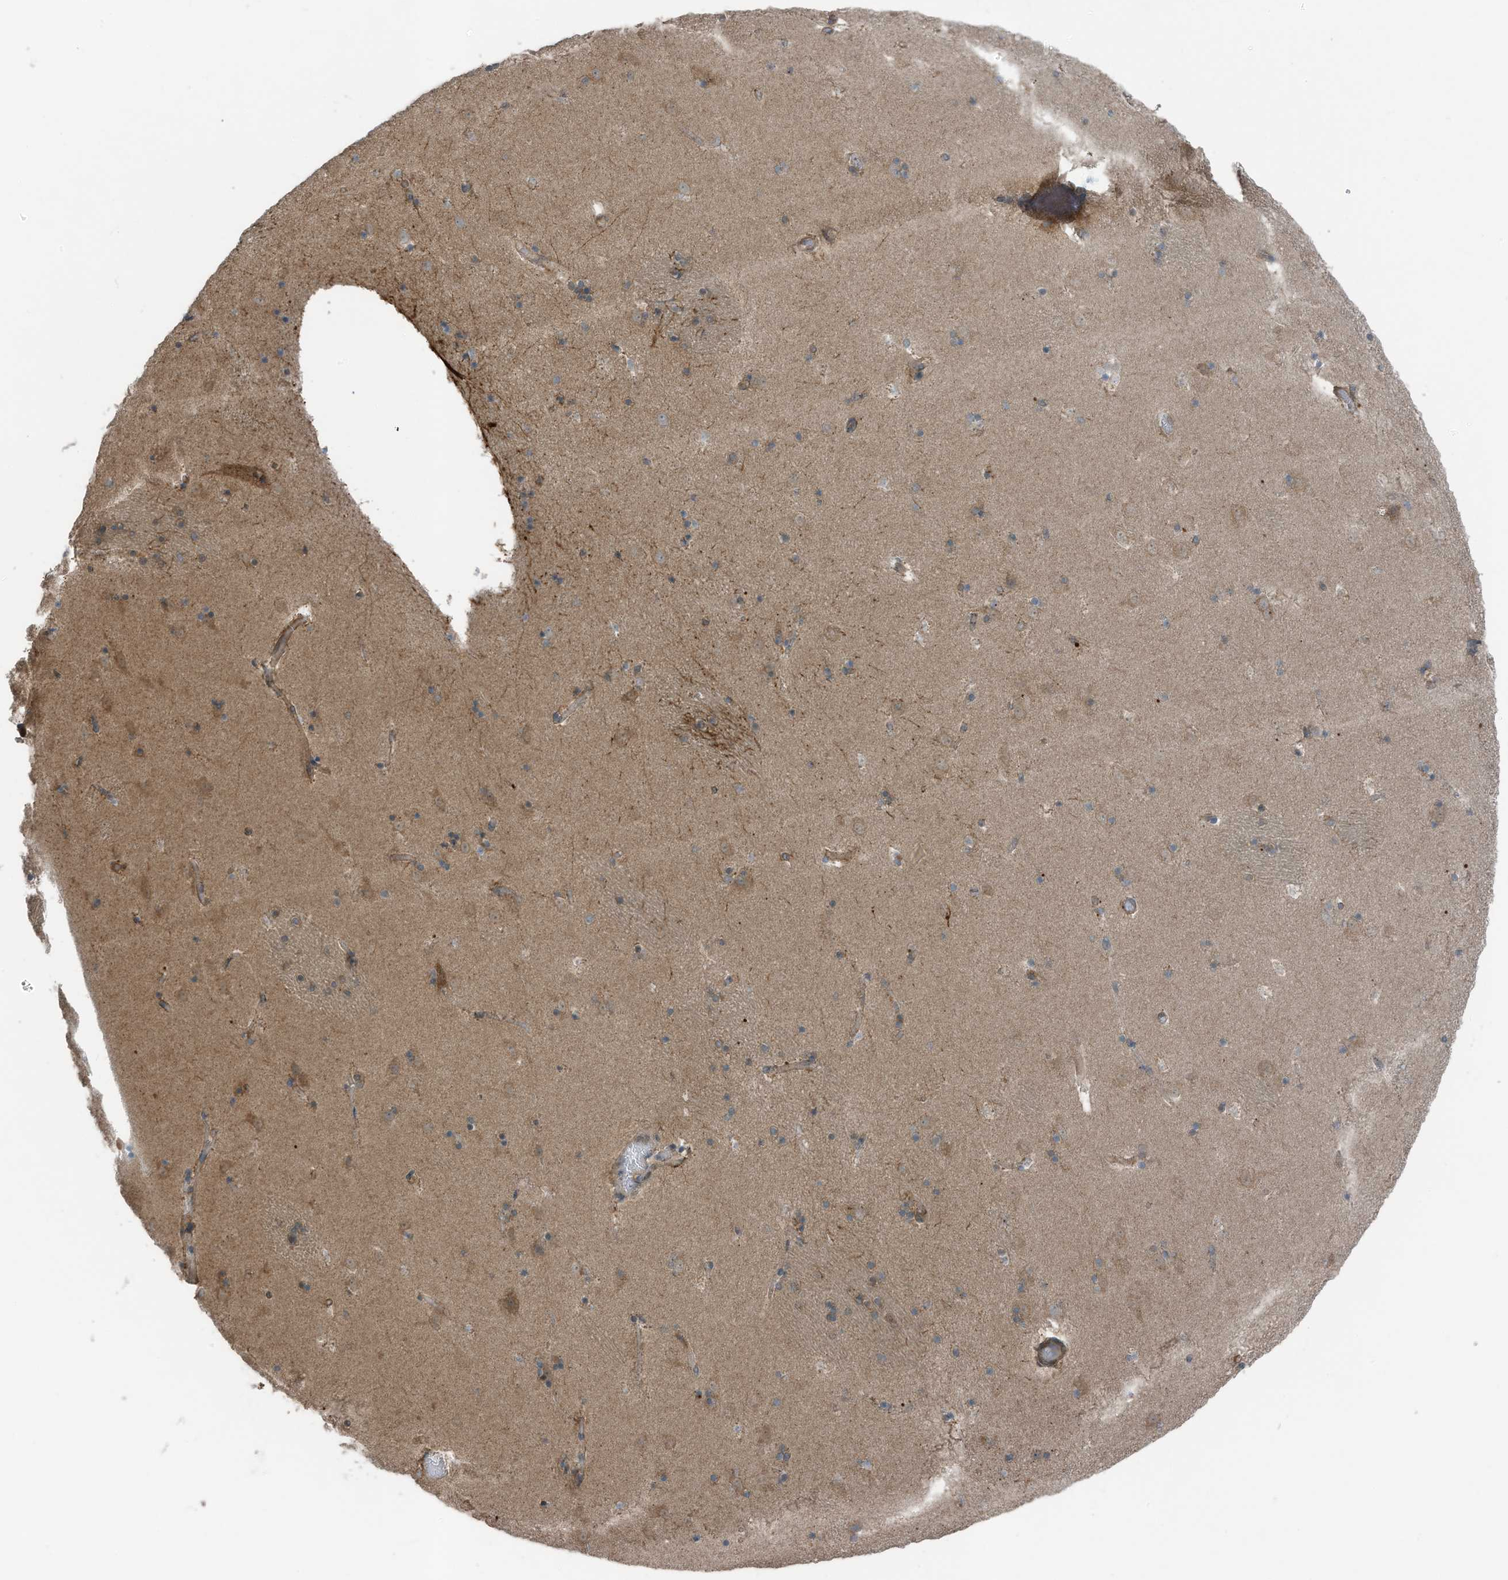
{"staining": {"intensity": "weak", "quantity": "<25%", "location": "cytoplasmic/membranous"}, "tissue": "caudate", "cell_type": "Glial cells", "image_type": "normal", "snomed": [{"axis": "morphology", "description": "Normal tissue, NOS"}, {"axis": "topography", "description": "Lateral ventricle wall"}], "caption": "This is an IHC photomicrograph of benign caudate. There is no staining in glial cells.", "gene": "TXNDC9", "patient": {"sex": "male", "age": 45}}